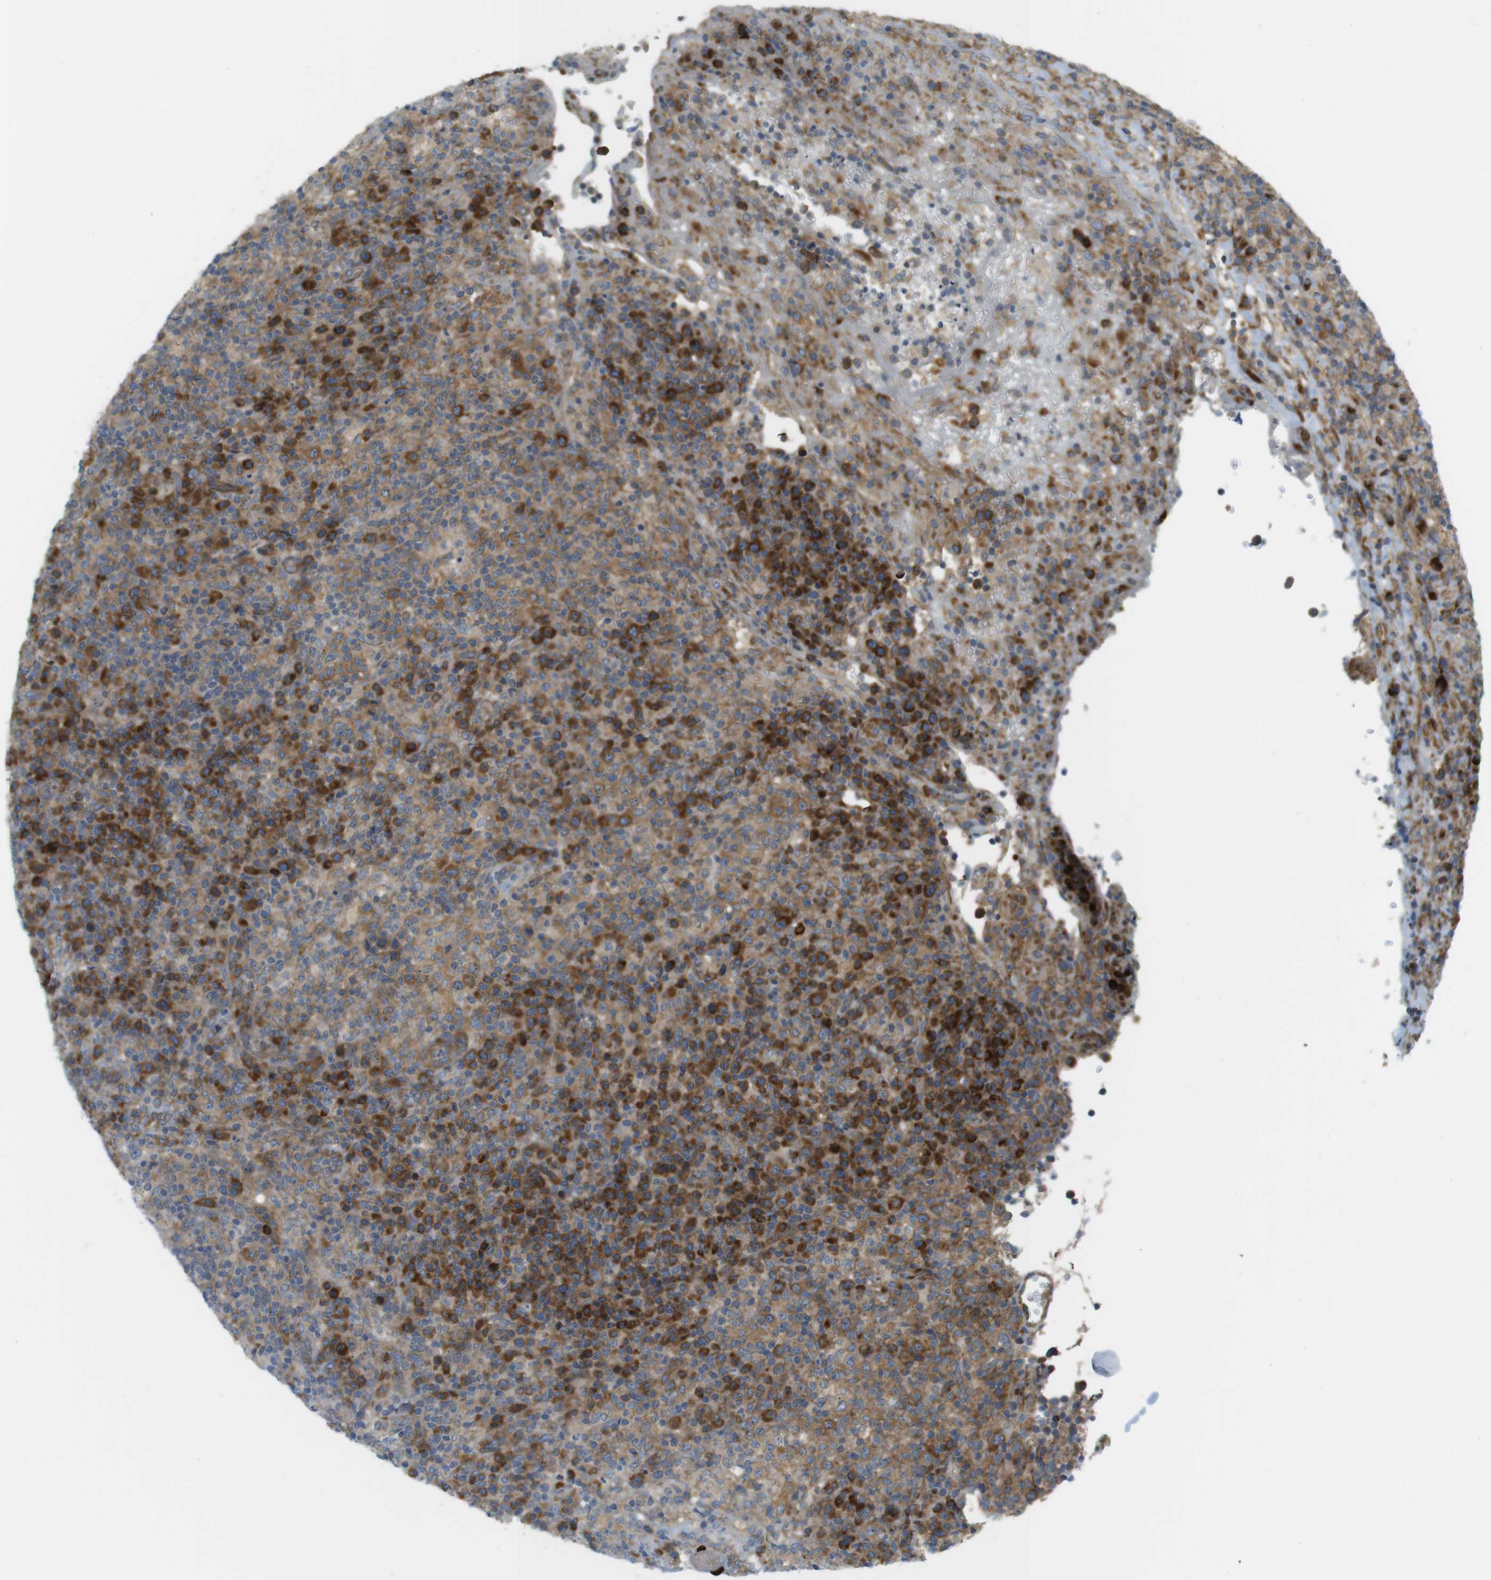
{"staining": {"intensity": "strong", "quantity": ">75%", "location": "cytoplasmic/membranous"}, "tissue": "lymphoma", "cell_type": "Tumor cells", "image_type": "cancer", "snomed": [{"axis": "morphology", "description": "Malignant lymphoma, non-Hodgkin's type, High grade"}, {"axis": "topography", "description": "Lymph node"}], "caption": "An image showing strong cytoplasmic/membranous expression in approximately >75% of tumor cells in lymphoma, as visualized by brown immunohistochemical staining.", "gene": "GJC3", "patient": {"sex": "female", "age": 76}}